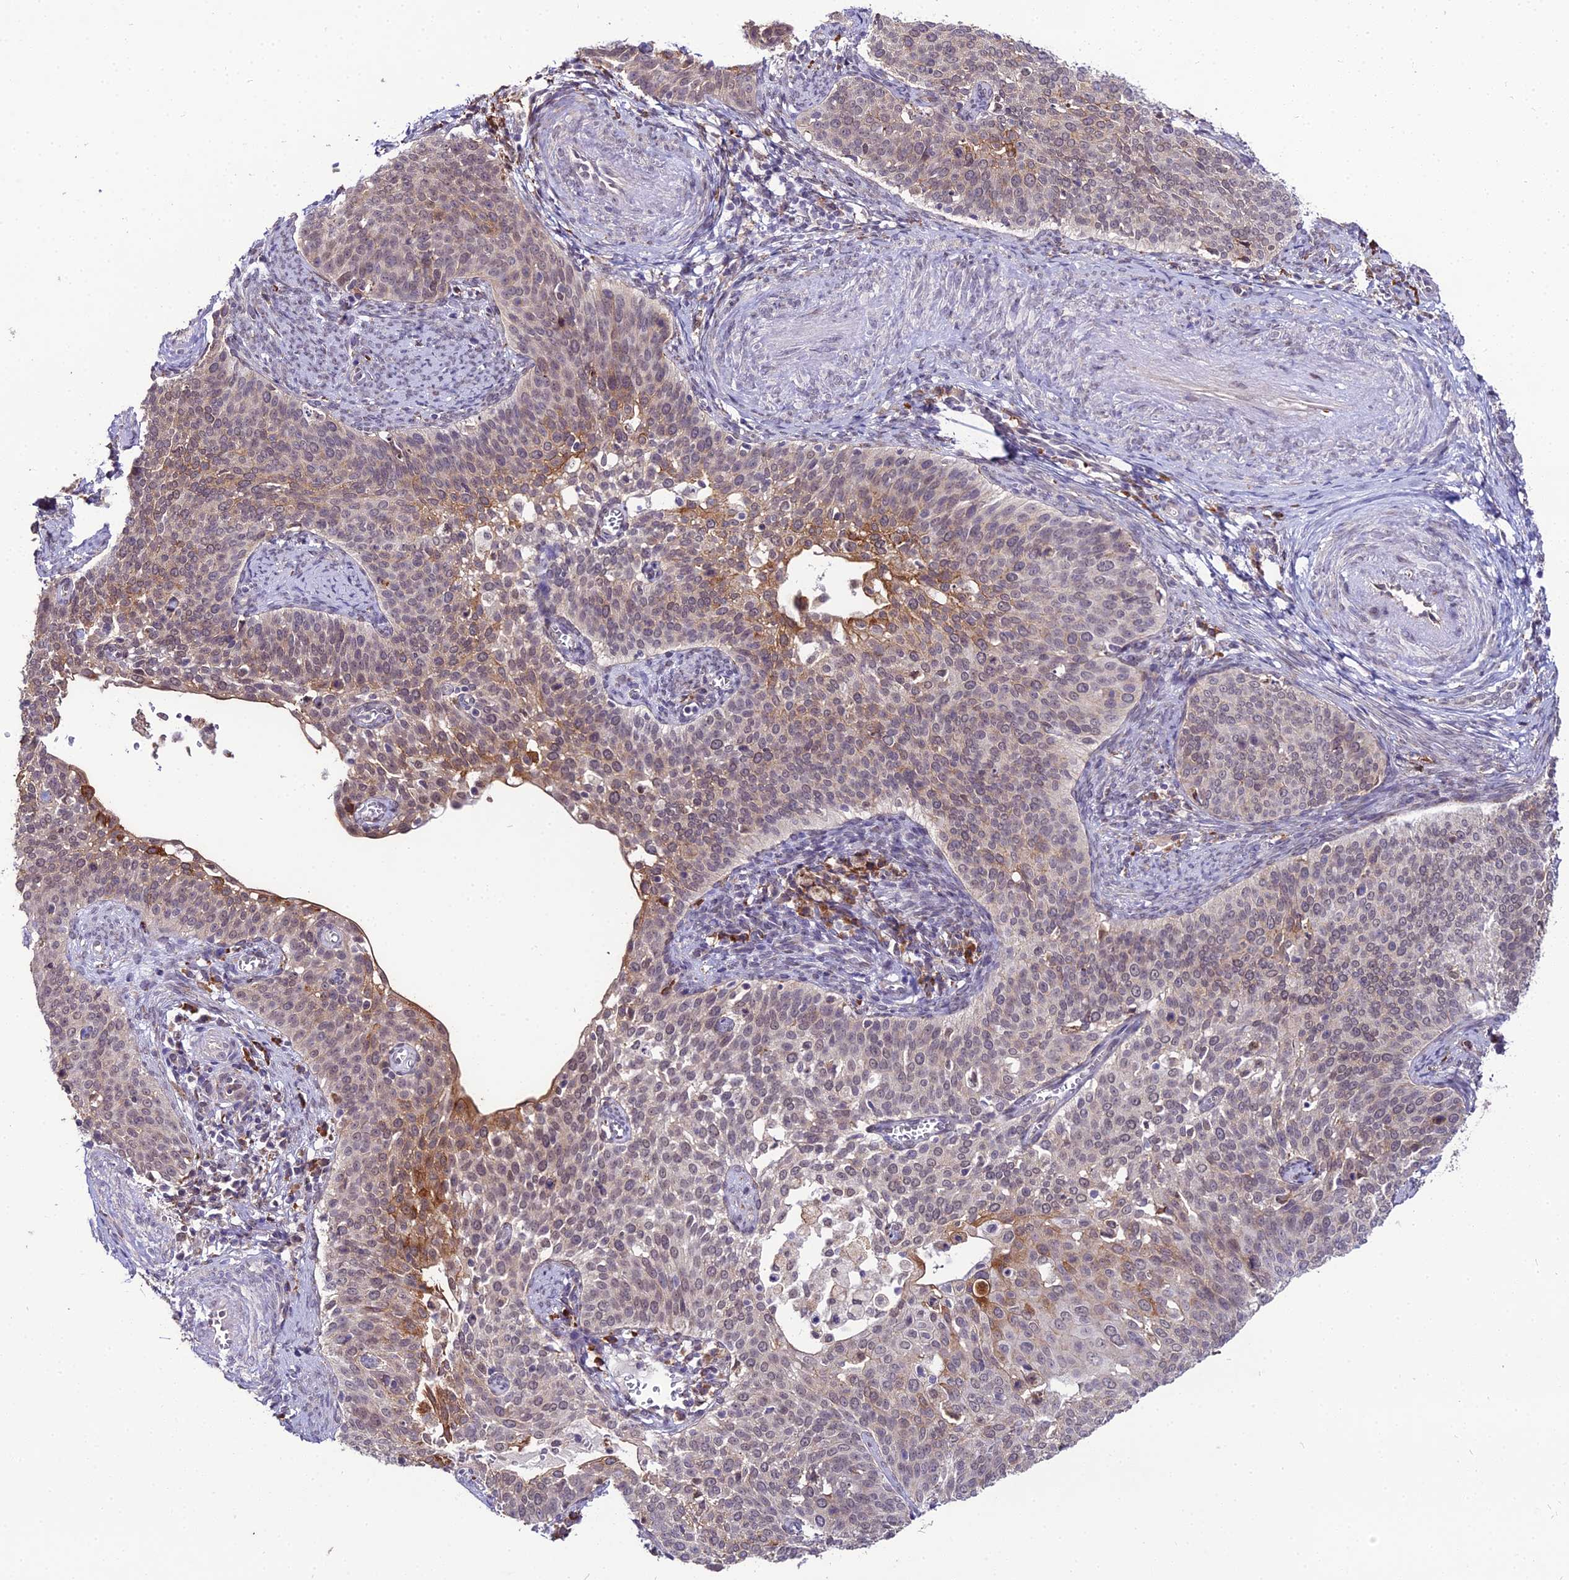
{"staining": {"intensity": "moderate", "quantity": "<25%", "location": "cytoplasmic/membranous"}, "tissue": "cervical cancer", "cell_type": "Tumor cells", "image_type": "cancer", "snomed": [{"axis": "morphology", "description": "Squamous cell carcinoma, NOS"}, {"axis": "topography", "description": "Cervix"}], "caption": "High-magnification brightfield microscopy of cervical cancer stained with DAB (3,3'-diaminobenzidine) (brown) and counterstained with hematoxylin (blue). tumor cells exhibit moderate cytoplasmic/membranous positivity is seen in about<25% of cells.", "gene": "TROAP", "patient": {"sex": "female", "age": 44}}